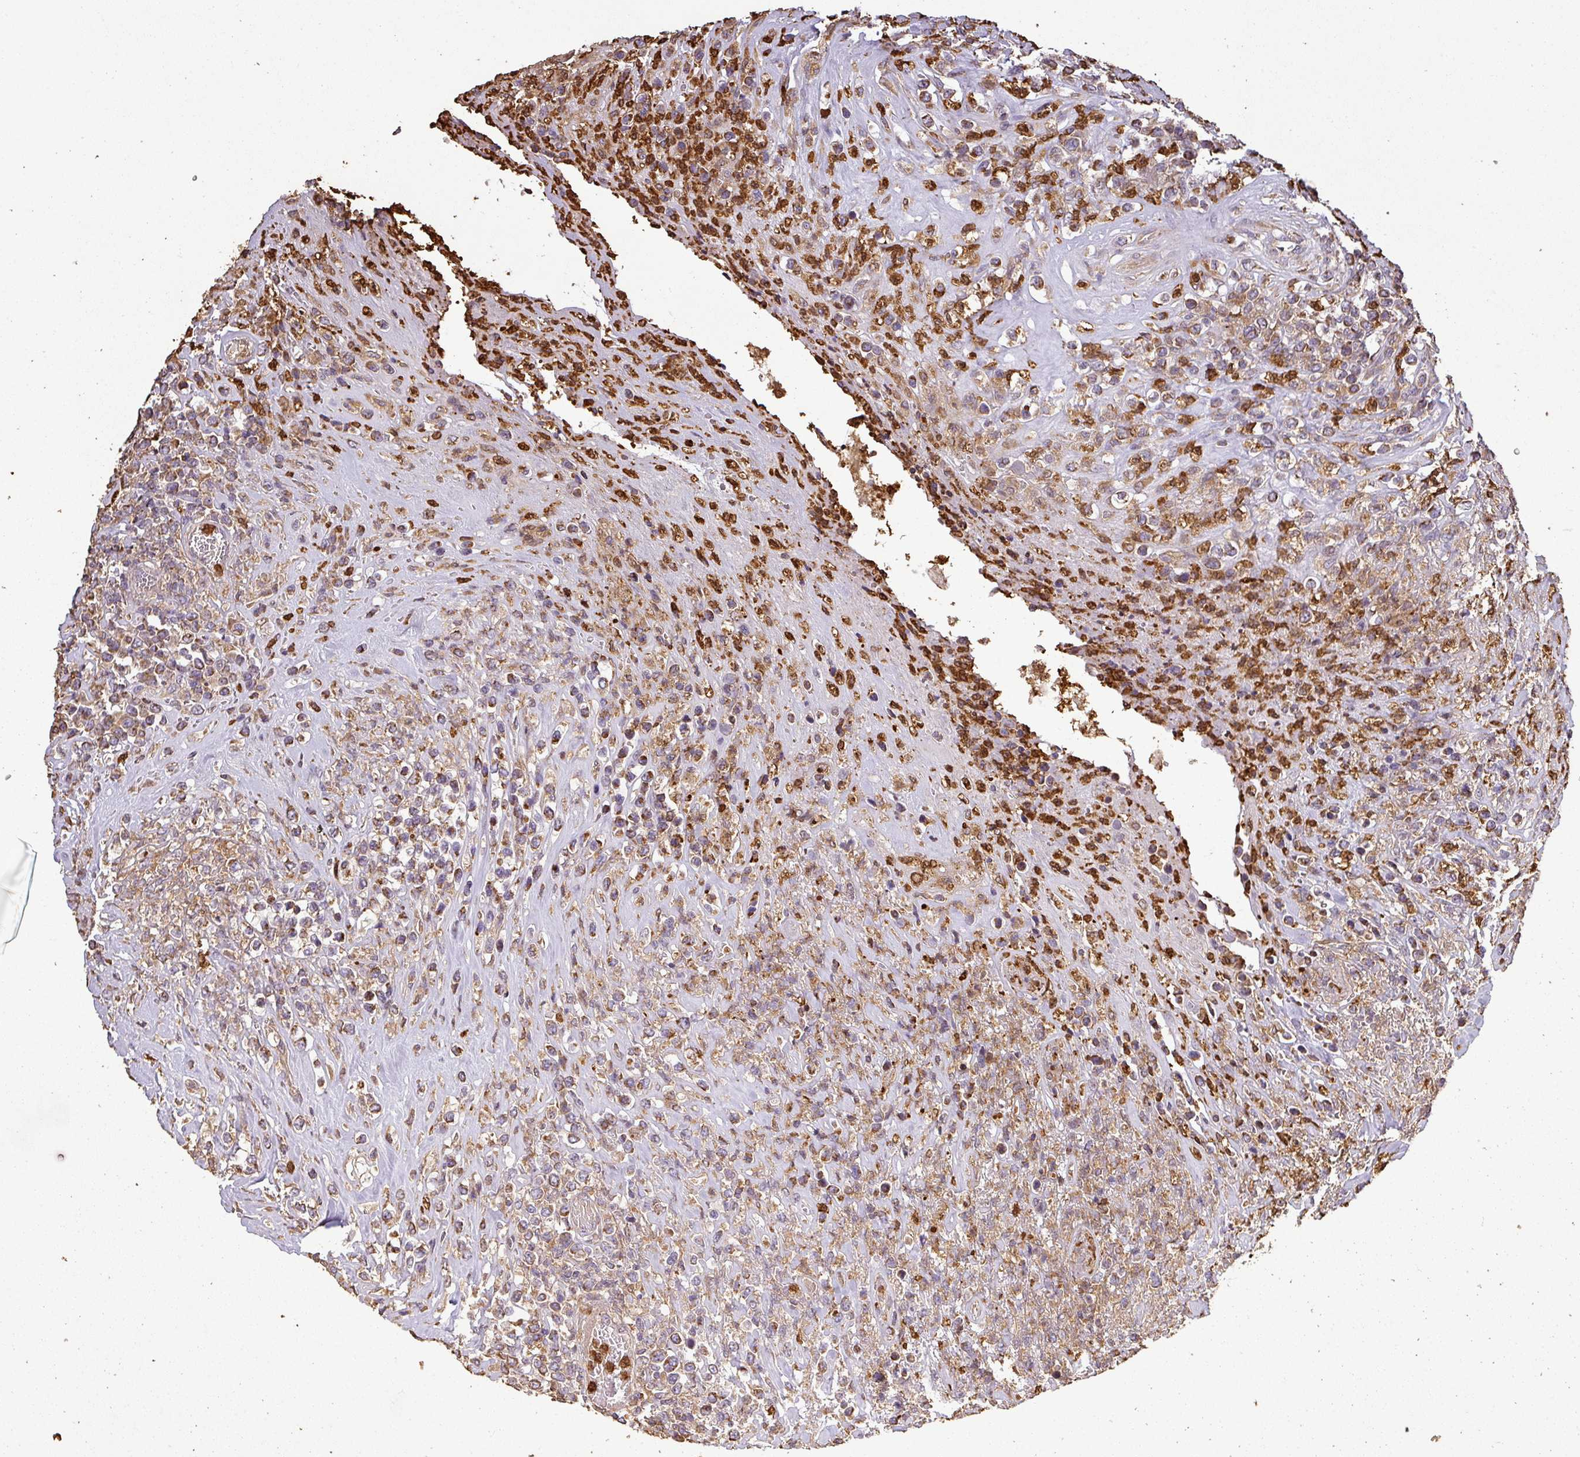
{"staining": {"intensity": "moderate", "quantity": ">75%", "location": "cytoplasmic/membranous"}, "tissue": "lymphoma", "cell_type": "Tumor cells", "image_type": "cancer", "snomed": [{"axis": "morphology", "description": "Malignant lymphoma, non-Hodgkin's type, High grade"}, {"axis": "topography", "description": "Soft tissue"}], "caption": "A medium amount of moderate cytoplasmic/membranous positivity is seen in about >75% of tumor cells in lymphoma tissue.", "gene": "PLEKHM1", "patient": {"sex": "female", "age": 56}}